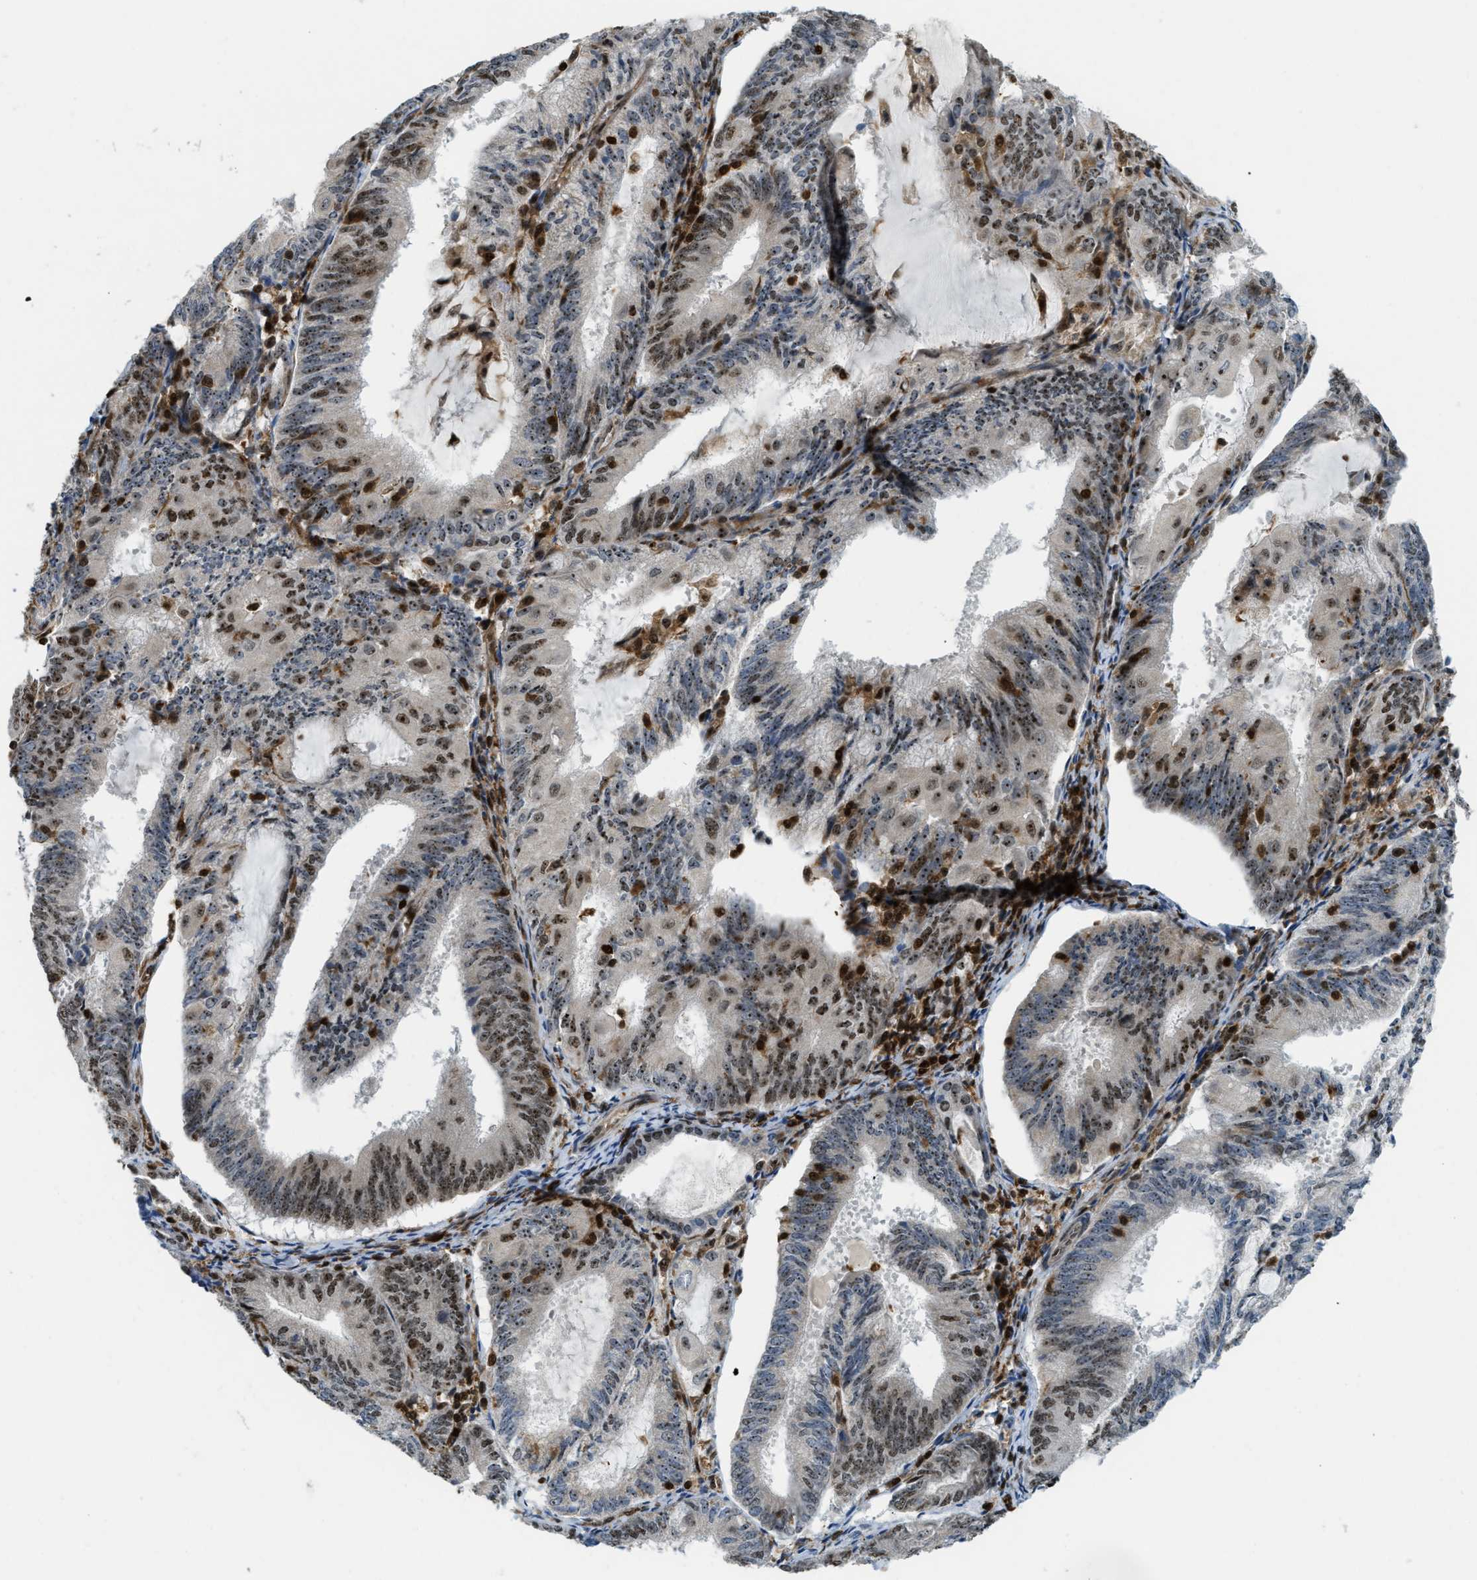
{"staining": {"intensity": "moderate", "quantity": ">75%", "location": "nuclear"}, "tissue": "endometrial cancer", "cell_type": "Tumor cells", "image_type": "cancer", "snomed": [{"axis": "morphology", "description": "Adenocarcinoma, NOS"}, {"axis": "topography", "description": "Endometrium"}], "caption": "Endometrial cancer stained with DAB (3,3'-diaminobenzidine) immunohistochemistry (IHC) displays medium levels of moderate nuclear staining in about >75% of tumor cells.", "gene": "E2F1", "patient": {"sex": "female", "age": 81}}